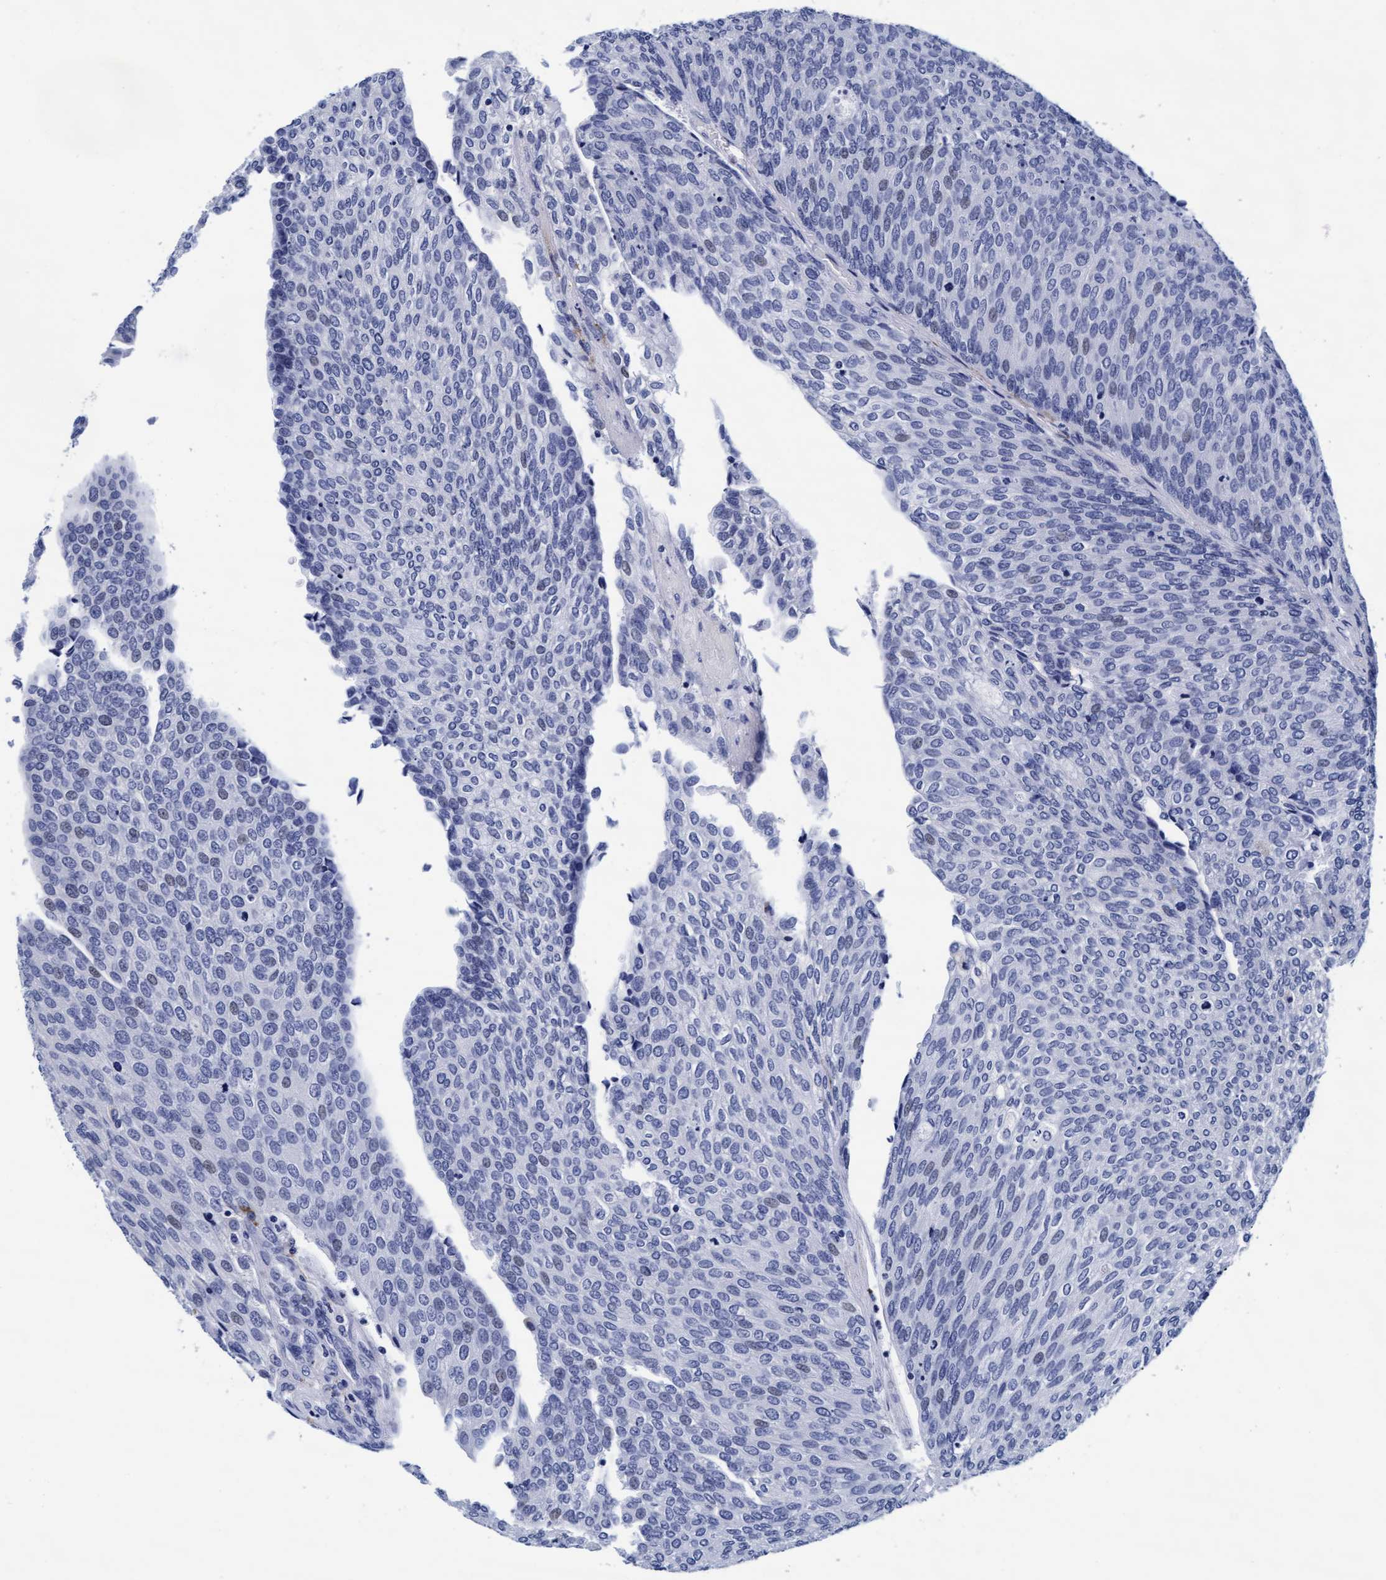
{"staining": {"intensity": "negative", "quantity": "none", "location": "none"}, "tissue": "urothelial cancer", "cell_type": "Tumor cells", "image_type": "cancer", "snomed": [{"axis": "morphology", "description": "Urothelial carcinoma, Low grade"}, {"axis": "topography", "description": "Urinary bladder"}], "caption": "Immunohistochemical staining of human urothelial cancer exhibits no significant staining in tumor cells.", "gene": "ARSG", "patient": {"sex": "female", "age": 79}}